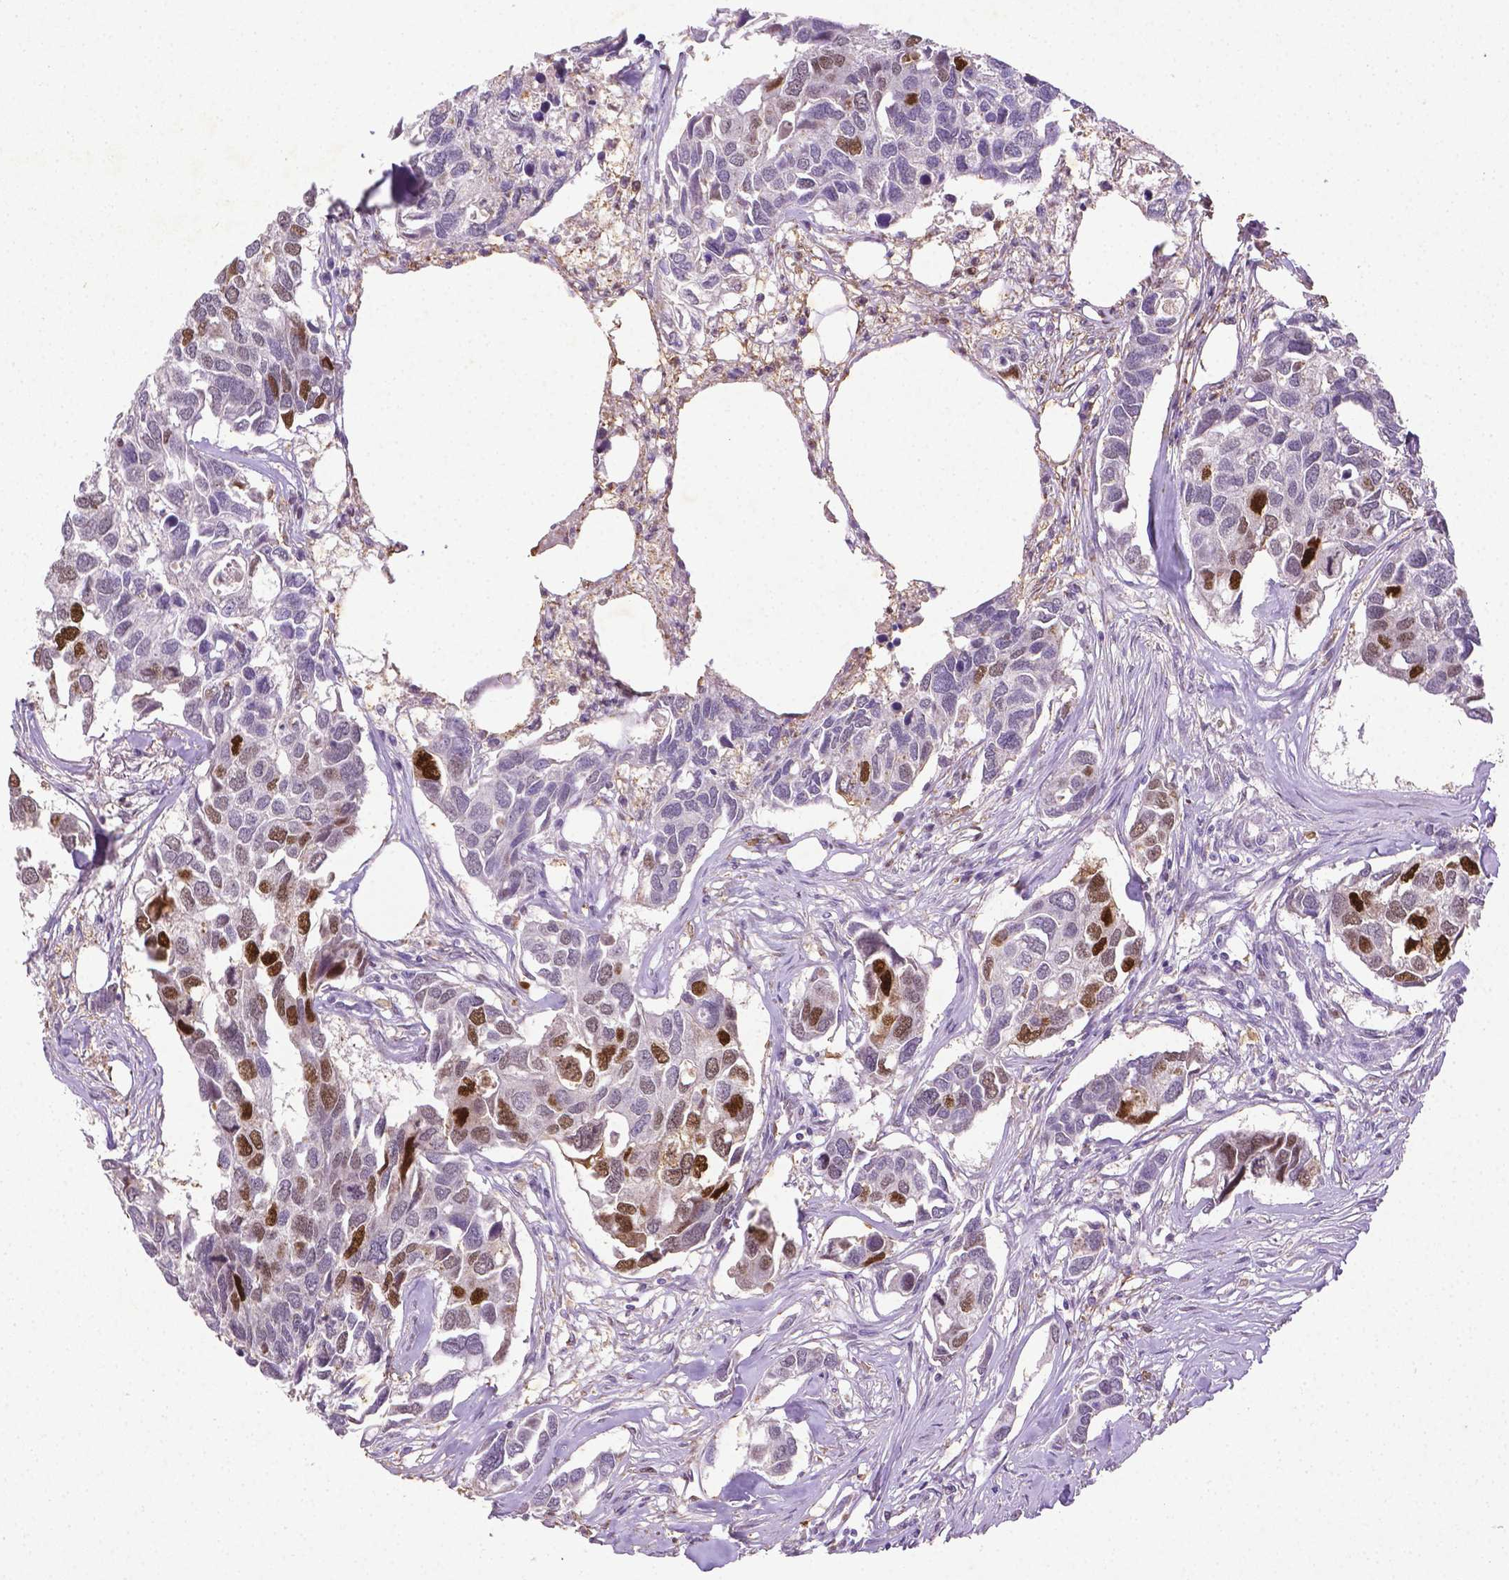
{"staining": {"intensity": "moderate", "quantity": "25%-75%", "location": "nuclear"}, "tissue": "breast cancer", "cell_type": "Tumor cells", "image_type": "cancer", "snomed": [{"axis": "morphology", "description": "Duct carcinoma"}, {"axis": "topography", "description": "Breast"}], "caption": "This histopathology image exhibits immunohistochemistry (IHC) staining of breast cancer (infiltrating ductal carcinoma), with medium moderate nuclear positivity in about 25%-75% of tumor cells.", "gene": "CDKN1A", "patient": {"sex": "female", "age": 83}}